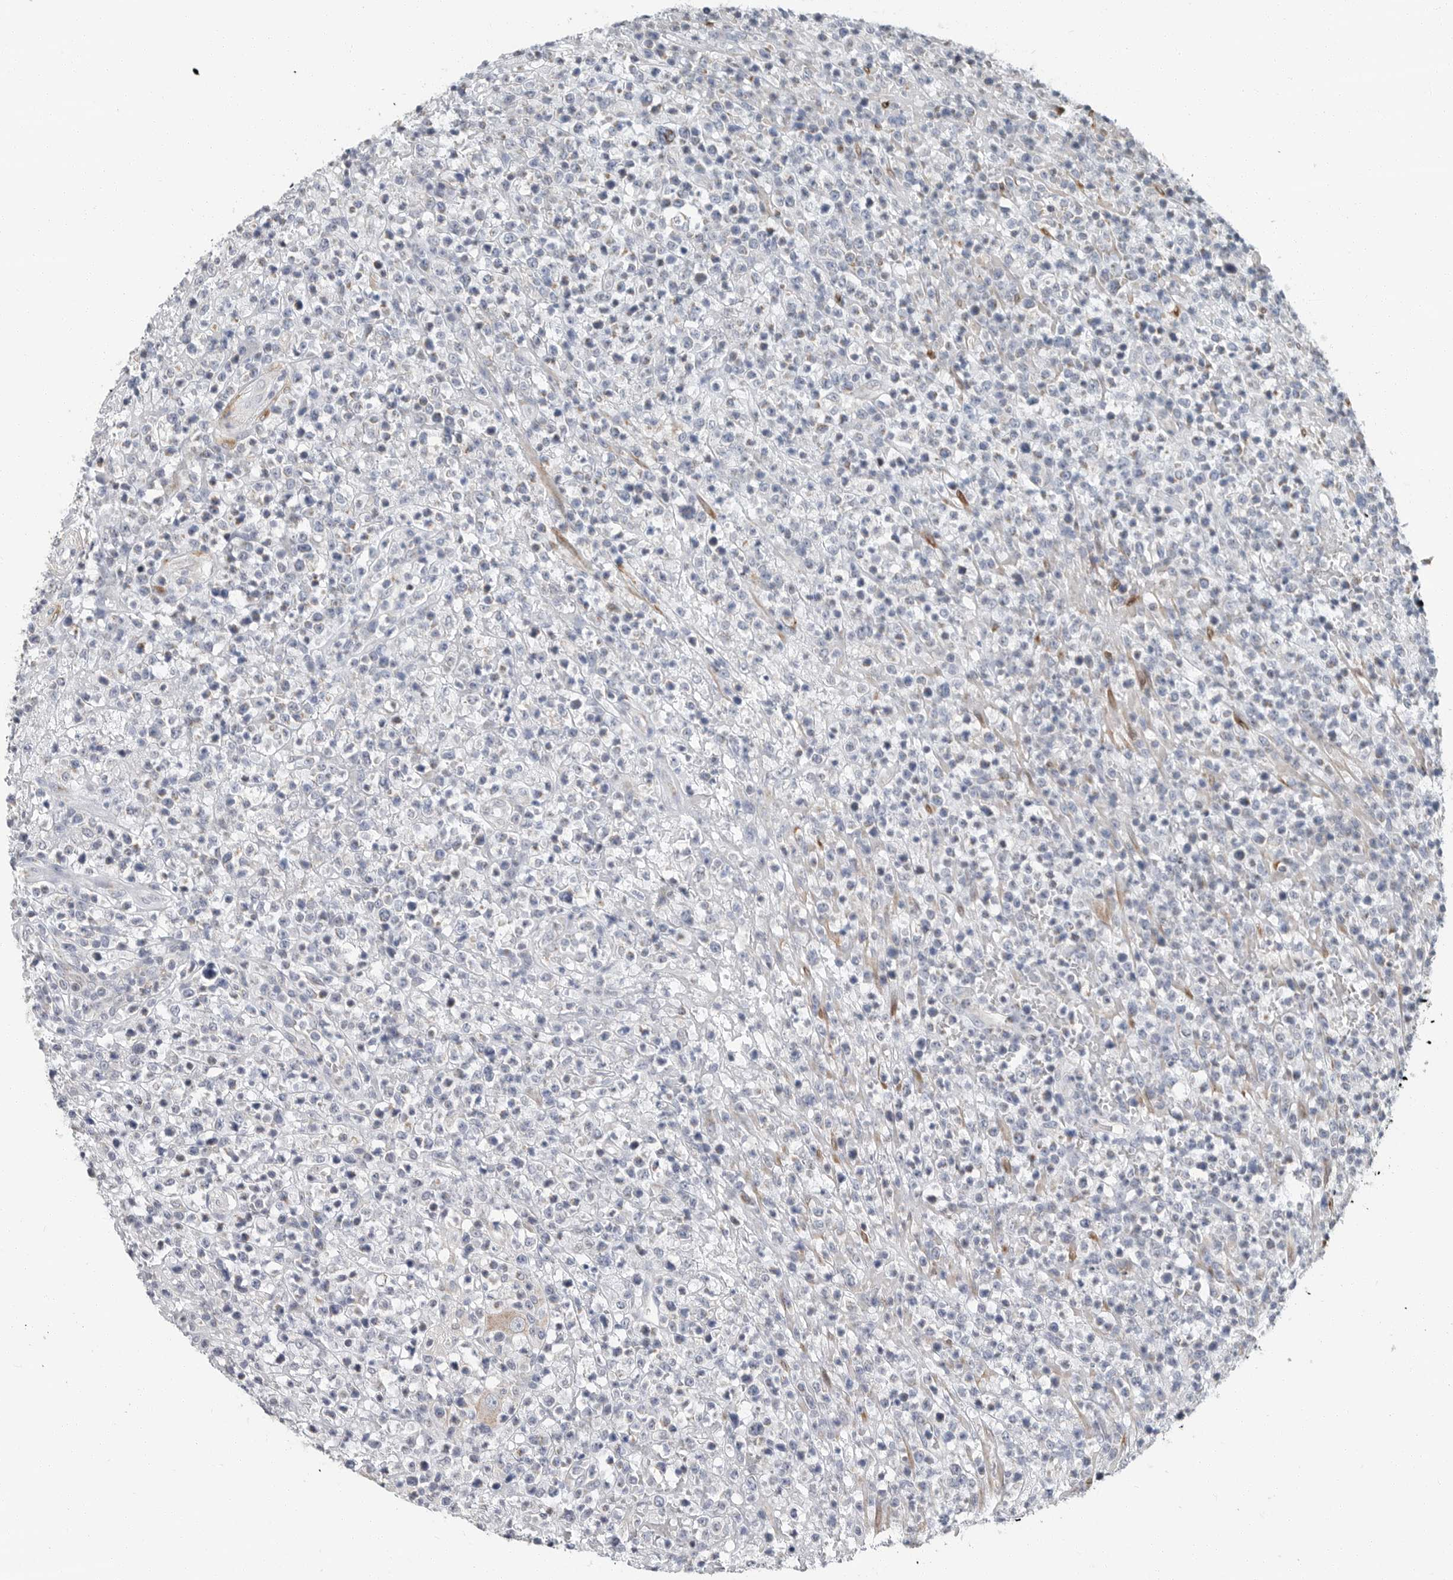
{"staining": {"intensity": "negative", "quantity": "none", "location": "none"}, "tissue": "lymphoma", "cell_type": "Tumor cells", "image_type": "cancer", "snomed": [{"axis": "morphology", "description": "Malignant lymphoma, non-Hodgkin's type, High grade"}, {"axis": "topography", "description": "Colon"}], "caption": "DAB (3,3'-diaminobenzidine) immunohistochemical staining of lymphoma reveals no significant staining in tumor cells.", "gene": "PLN", "patient": {"sex": "female", "age": 53}}